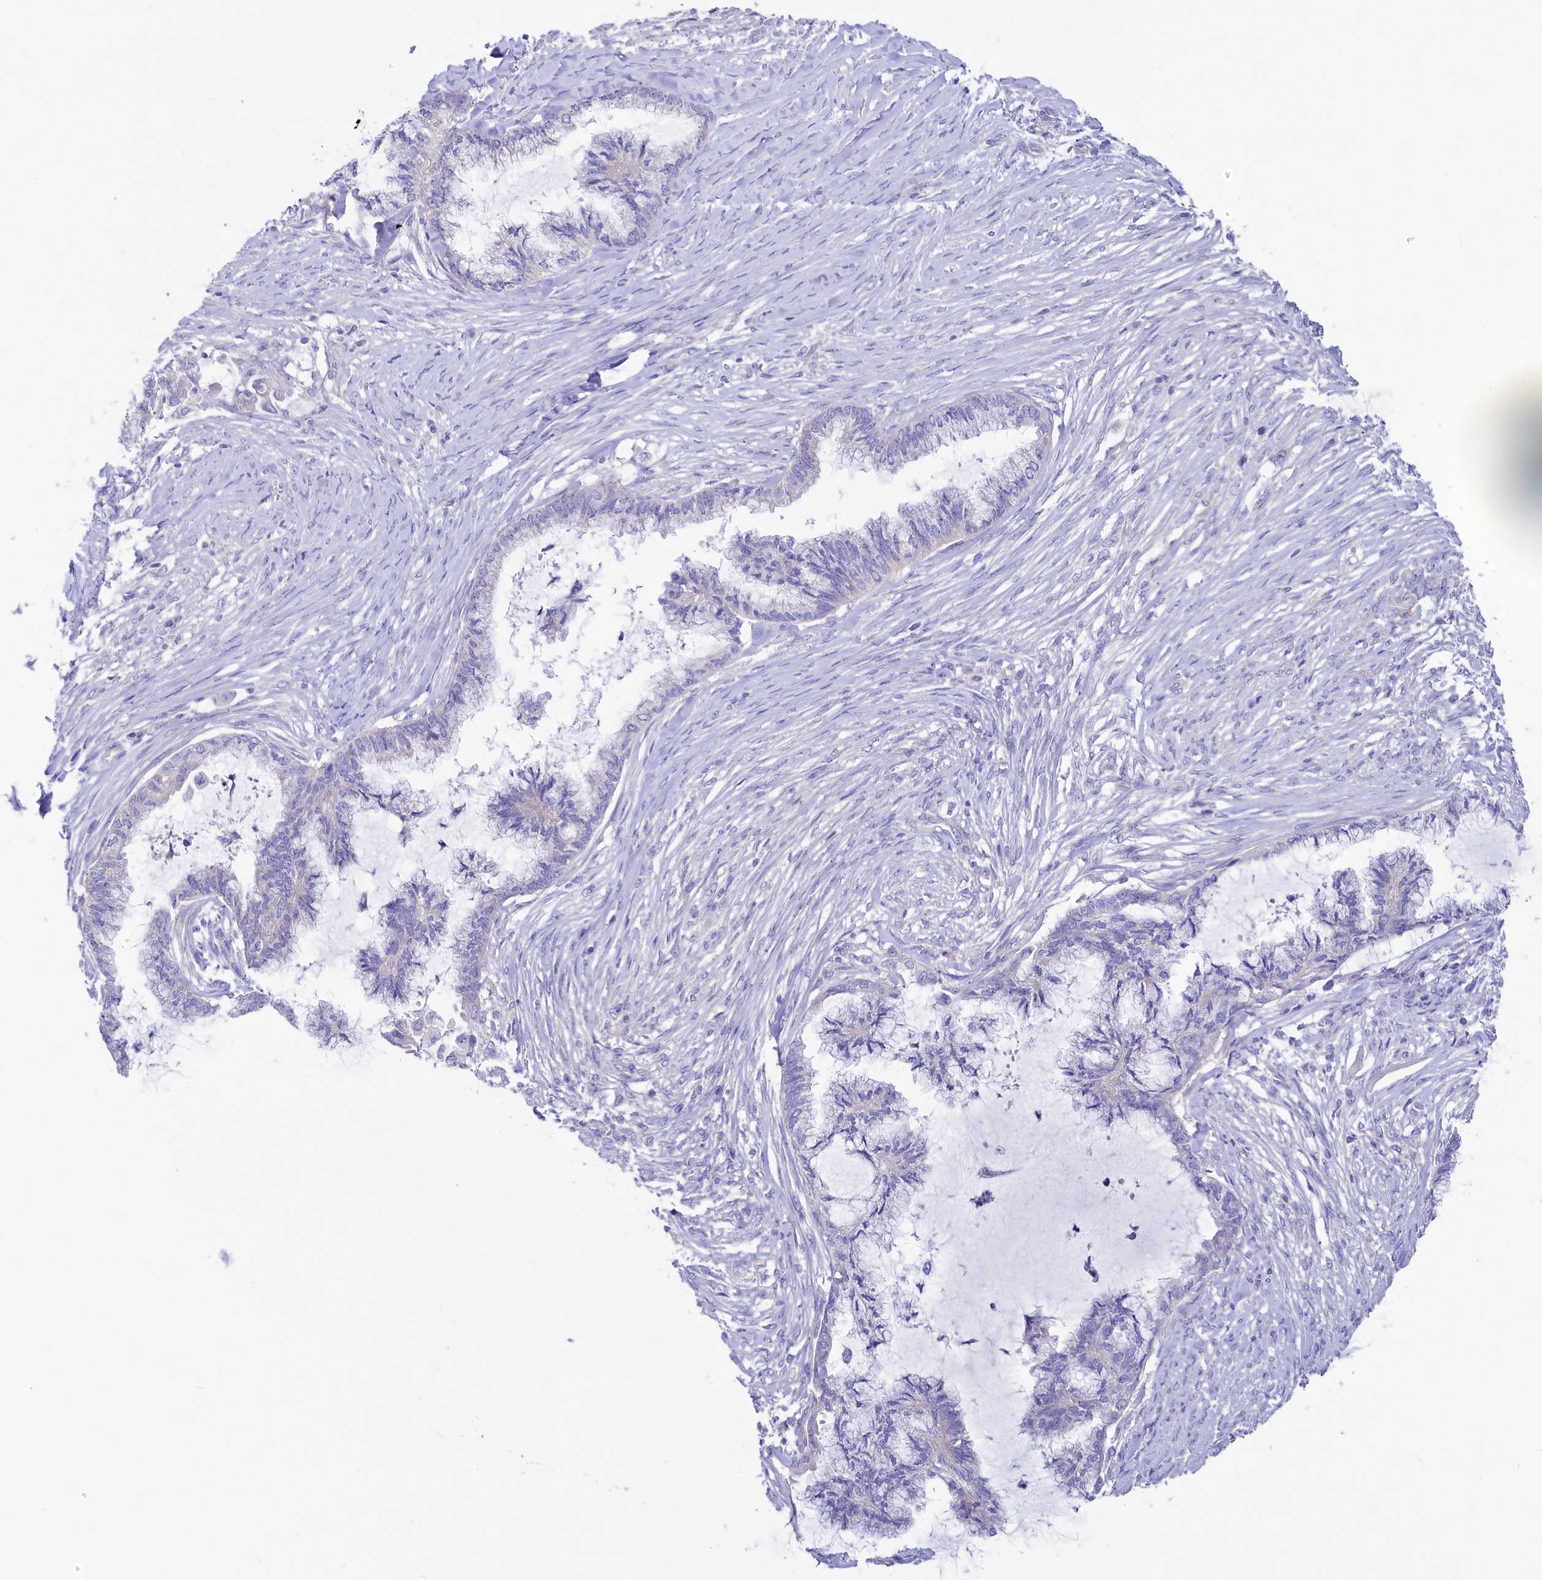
{"staining": {"intensity": "negative", "quantity": "none", "location": "none"}, "tissue": "endometrial cancer", "cell_type": "Tumor cells", "image_type": "cancer", "snomed": [{"axis": "morphology", "description": "Adenocarcinoma, NOS"}, {"axis": "topography", "description": "Endometrium"}], "caption": "The immunohistochemistry photomicrograph has no significant positivity in tumor cells of endometrial adenocarcinoma tissue.", "gene": "VPS26B", "patient": {"sex": "female", "age": 86}}